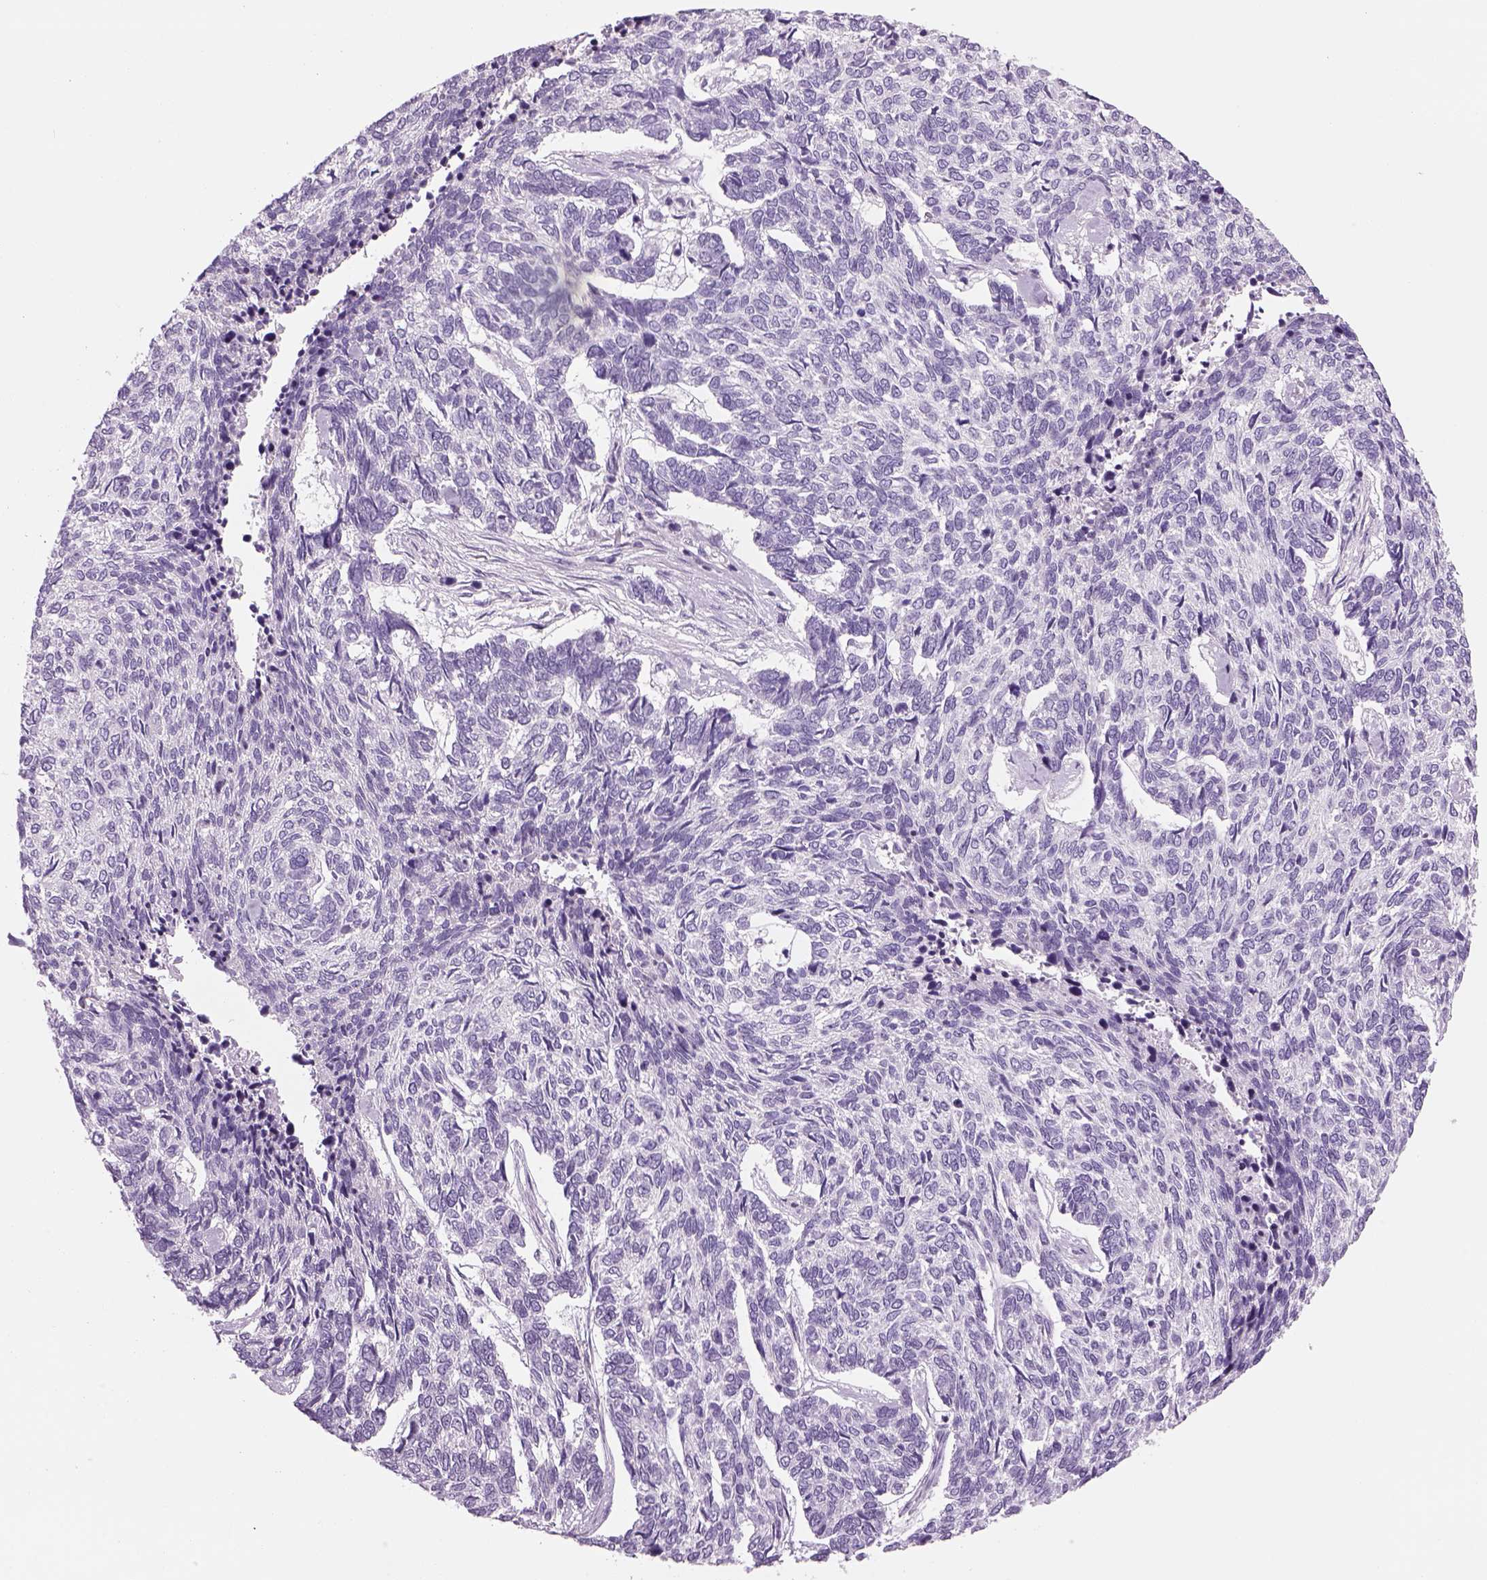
{"staining": {"intensity": "negative", "quantity": "none", "location": "none"}, "tissue": "skin cancer", "cell_type": "Tumor cells", "image_type": "cancer", "snomed": [{"axis": "morphology", "description": "Basal cell carcinoma"}, {"axis": "topography", "description": "Skin"}], "caption": "A micrograph of human skin cancer (basal cell carcinoma) is negative for staining in tumor cells.", "gene": "MDH1B", "patient": {"sex": "female", "age": 65}}